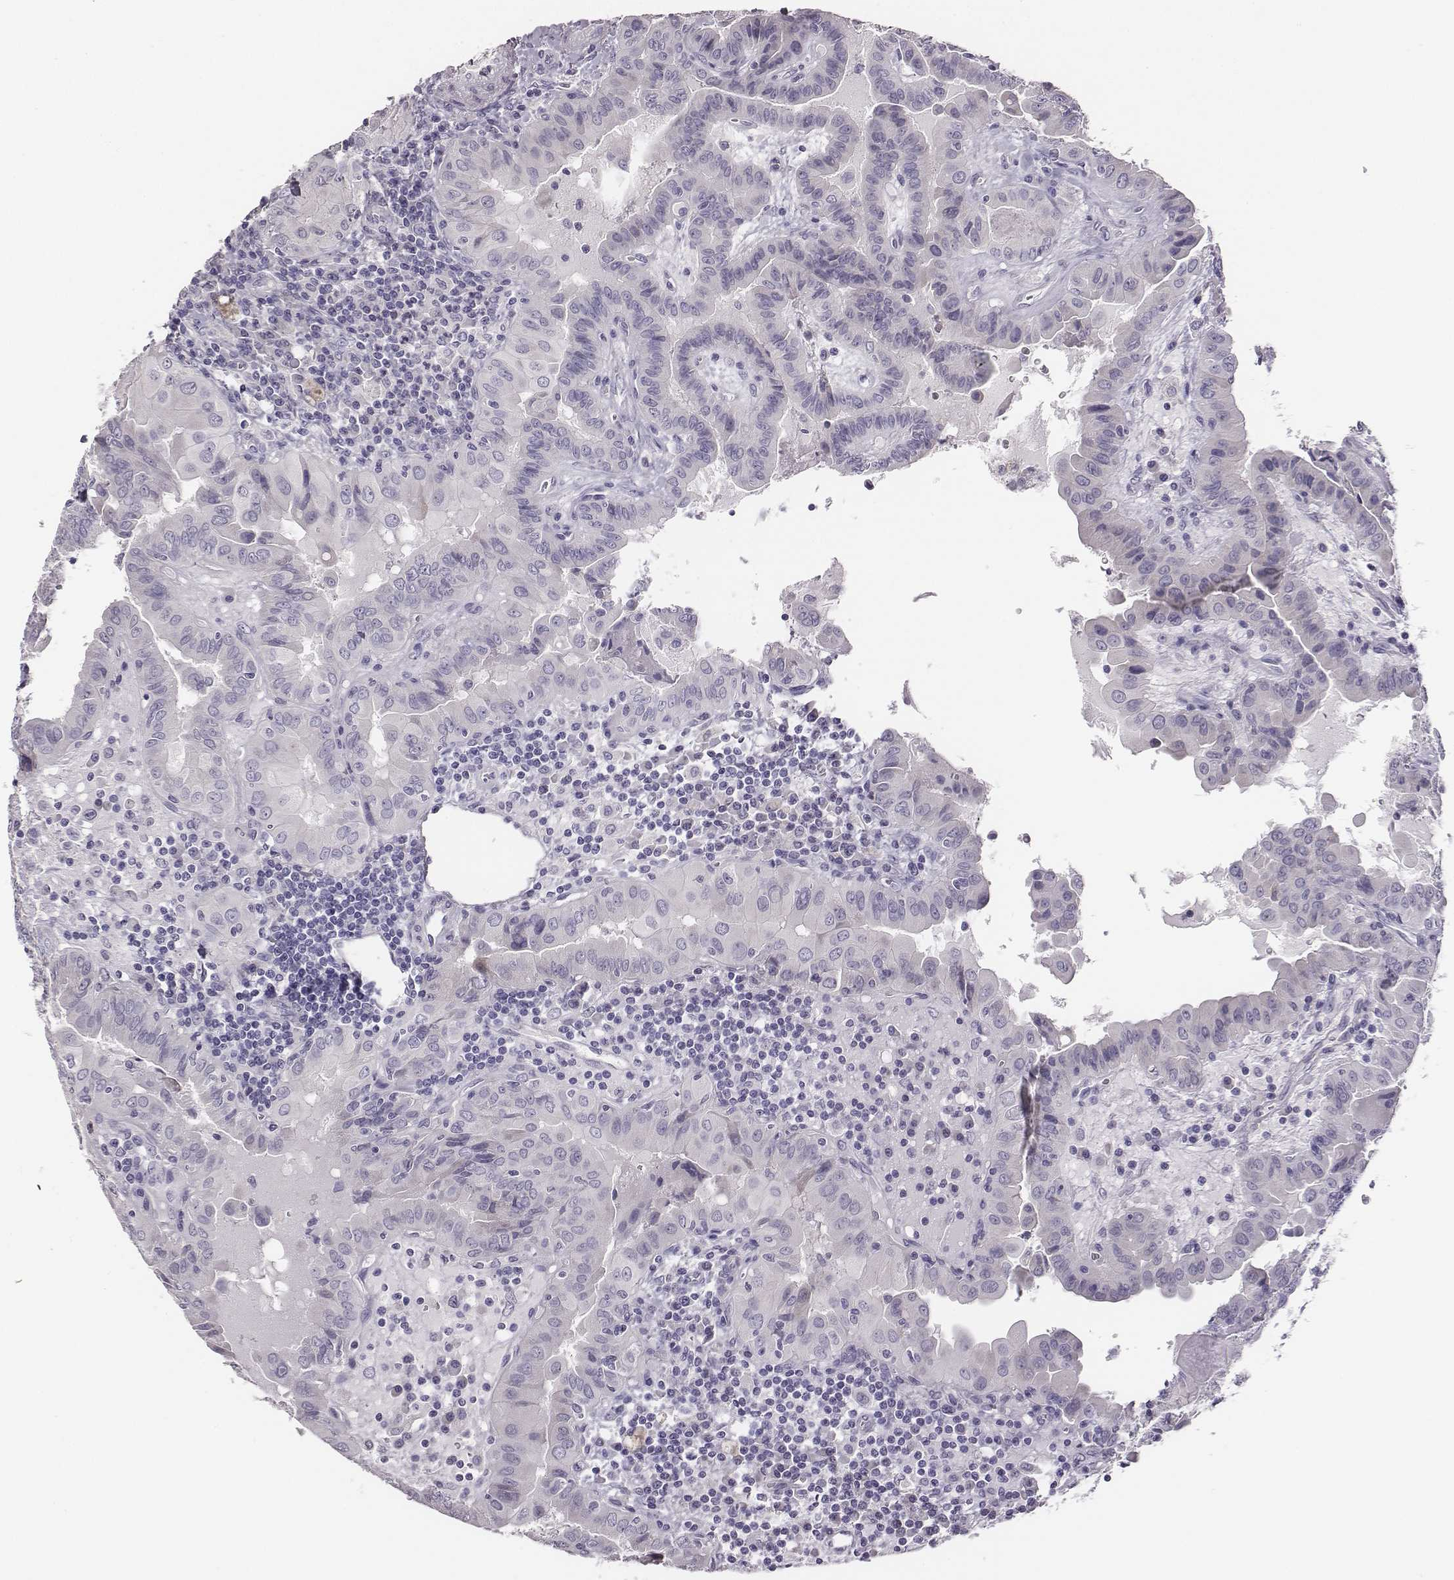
{"staining": {"intensity": "negative", "quantity": "none", "location": "none"}, "tissue": "thyroid cancer", "cell_type": "Tumor cells", "image_type": "cancer", "snomed": [{"axis": "morphology", "description": "Papillary adenocarcinoma, NOS"}, {"axis": "topography", "description": "Thyroid gland"}], "caption": "There is no significant staining in tumor cells of thyroid papillary adenocarcinoma.", "gene": "GUCA1A", "patient": {"sex": "female", "age": 37}}